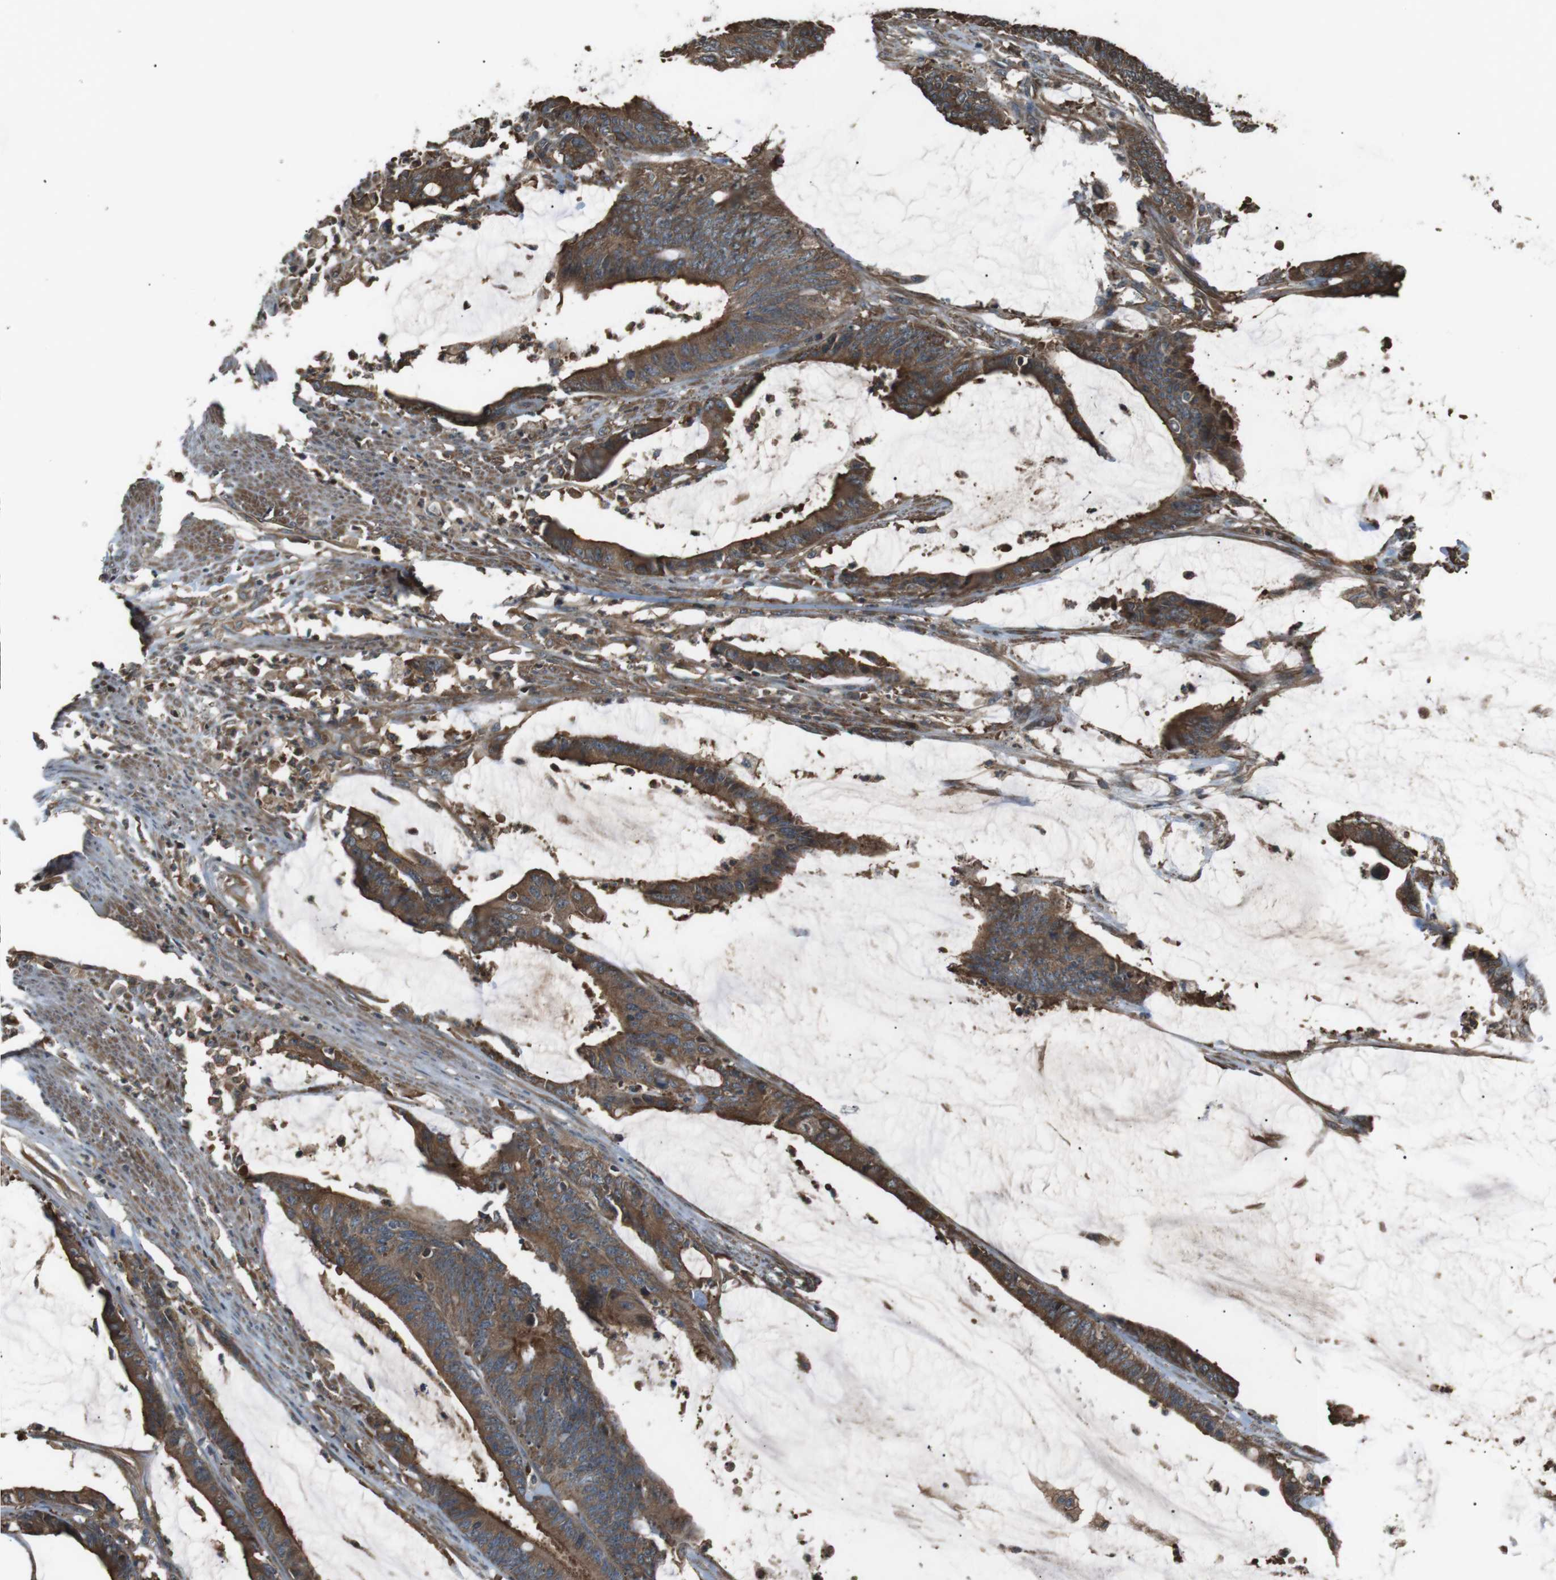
{"staining": {"intensity": "strong", "quantity": ">75%", "location": "cytoplasmic/membranous"}, "tissue": "colorectal cancer", "cell_type": "Tumor cells", "image_type": "cancer", "snomed": [{"axis": "morphology", "description": "Adenocarcinoma, NOS"}, {"axis": "topography", "description": "Rectum"}], "caption": "Immunohistochemistry (IHC) staining of colorectal cancer (adenocarcinoma), which reveals high levels of strong cytoplasmic/membranous staining in about >75% of tumor cells indicating strong cytoplasmic/membranous protein expression. The staining was performed using DAB (brown) for protein detection and nuclei were counterstained in hematoxylin (blue).", "gene": "GPR161", "patient": {"sex": "female", "age": 66}}